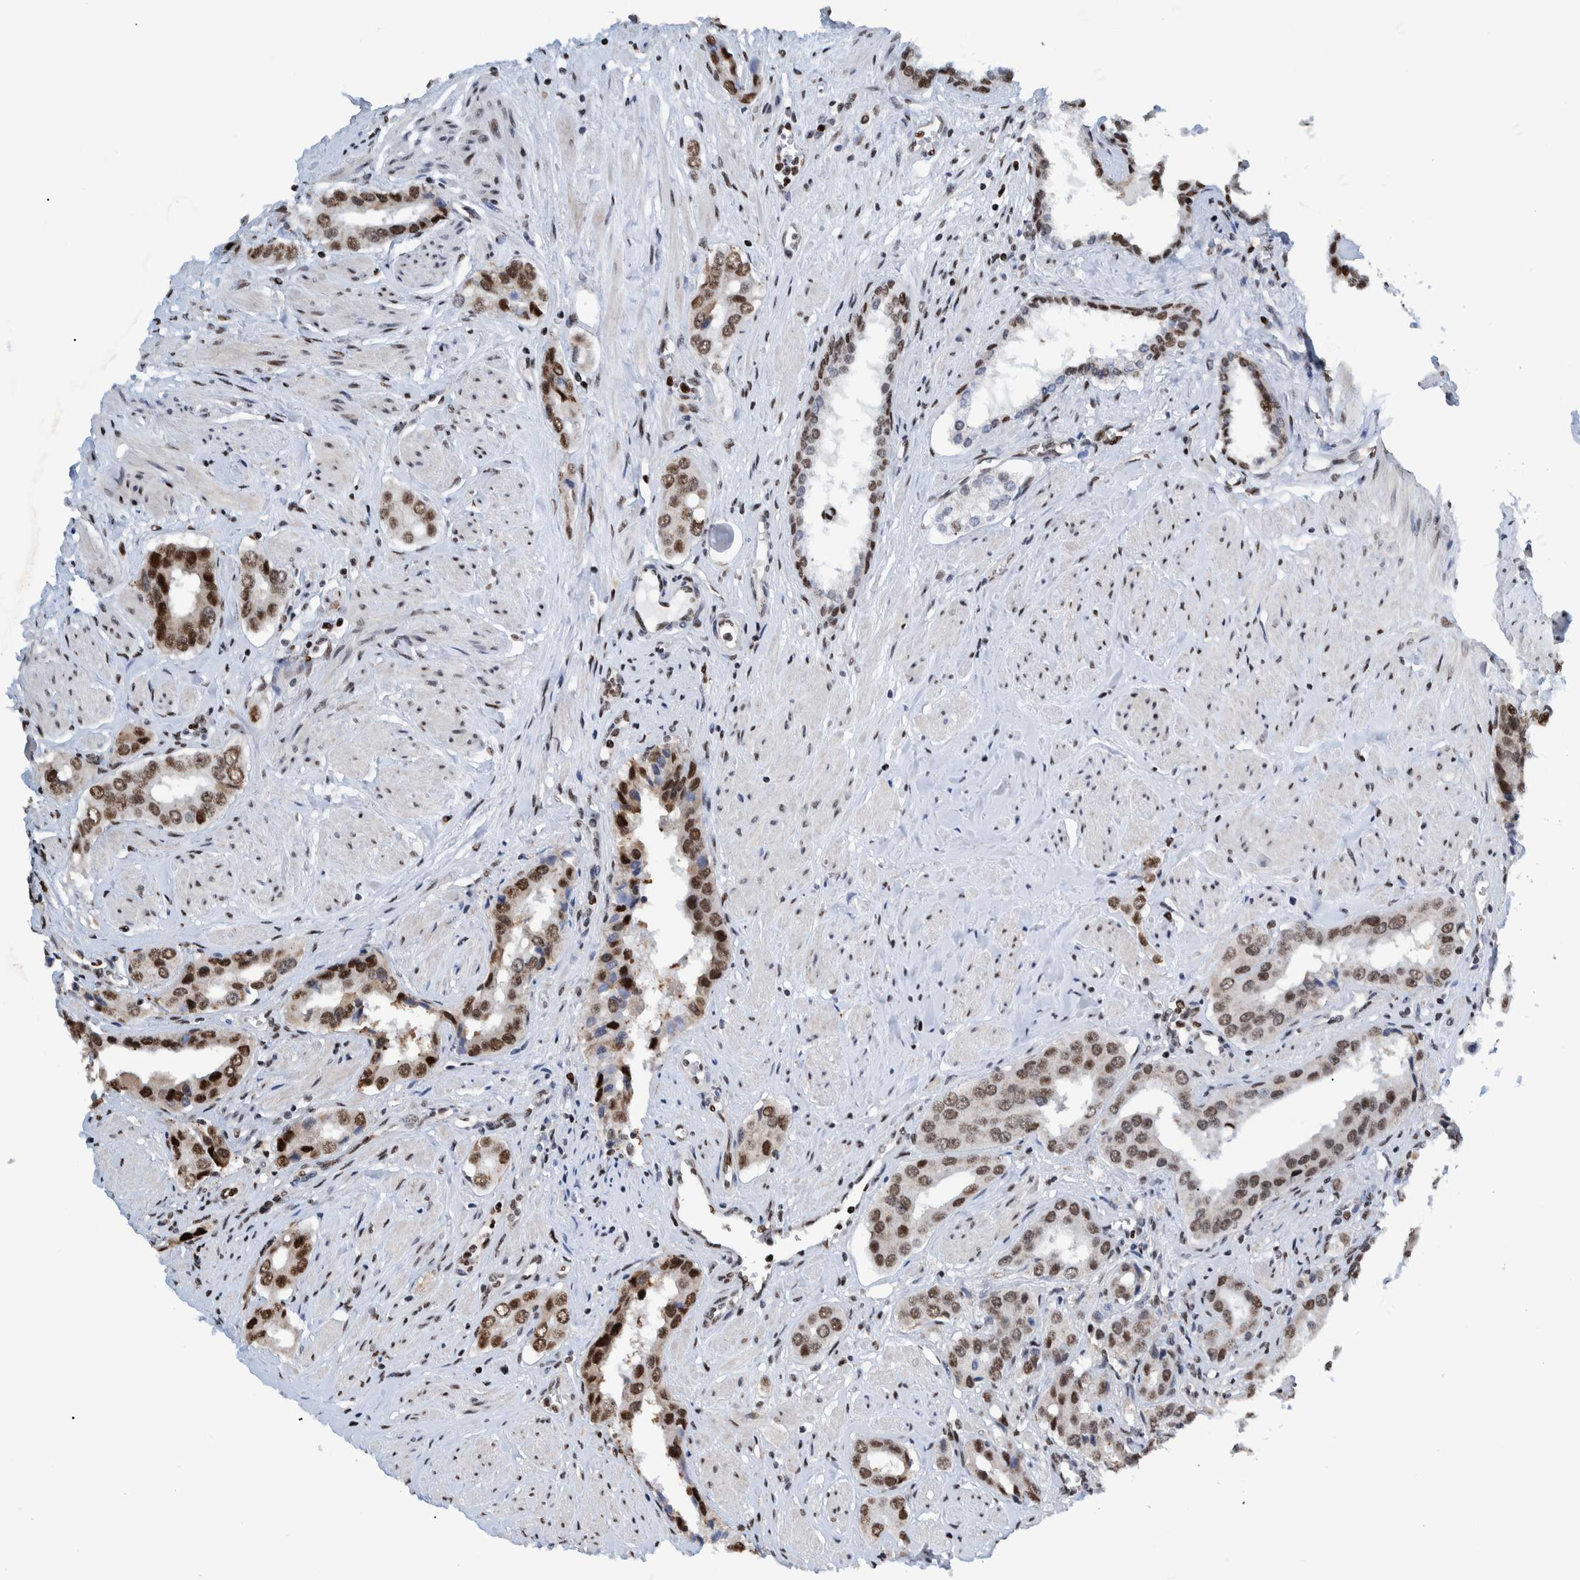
{"staining": {"intensity": "strong", "quantity": ">75%", "location": "nuclear"}, "tissue": "prostate cancer", "cell_type": "Tumor cells", "image_type": "cancer", "snomed": [{"axis": "morphology", "description": "Adenocarcinoma, High grade"}, {"axis": "topography", "description": "Prostate"}], "caption": "Immunohistochemistry micrograph of human high-grade adenocarcinoma (prostate) stained for a protein (brown), which demonstrates high levels of strong nuclear positivity in about >75% of tumor cells.", "gene": "HEATR9", "patient": {"sex": "male", "age": 52}}